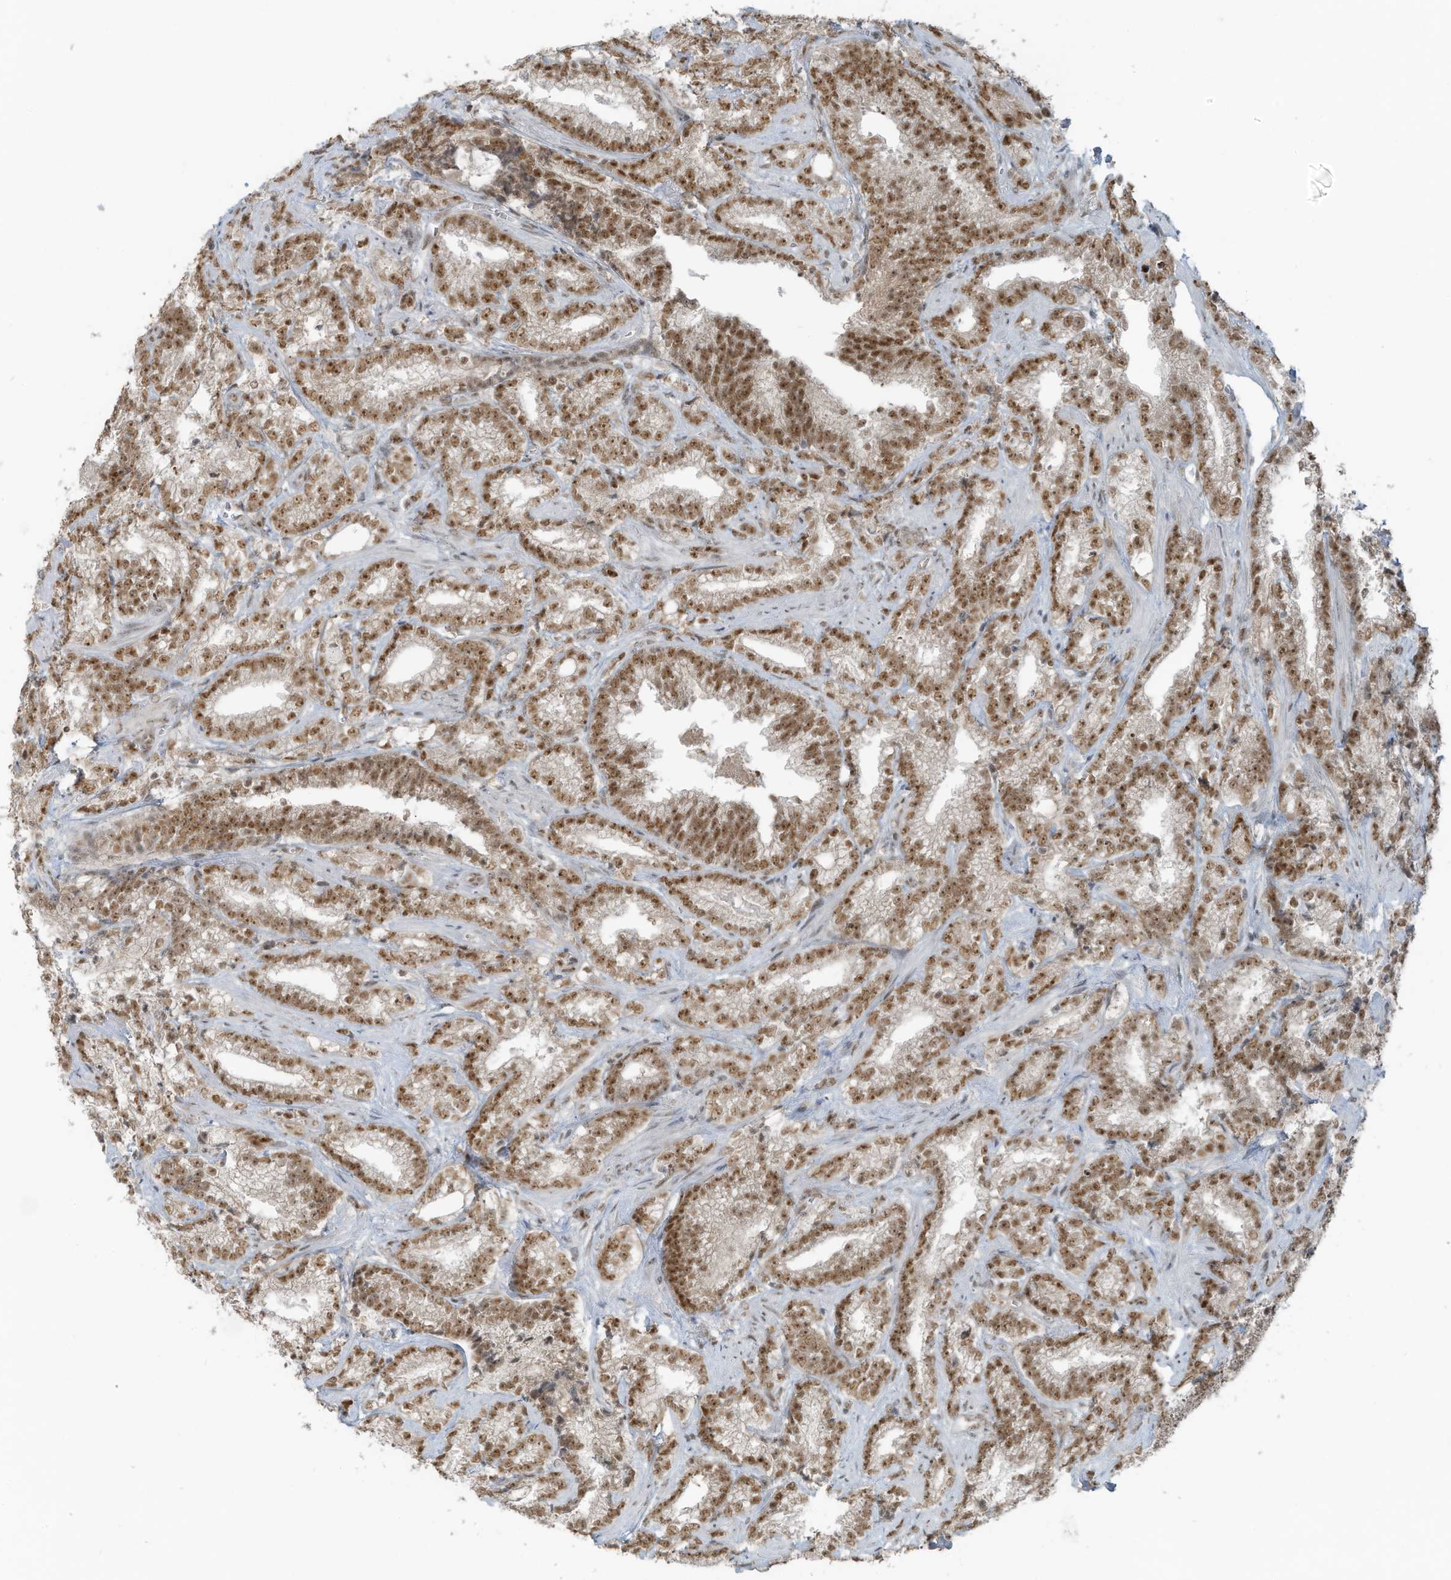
{"staining": {"intensity": "moderate", "quantity": ">75%", "location": "nuclear"}, "tissue": "prostate cancer", "cell_type": "Tumor cells", "image_type": "cancer", "snomed": [{"axis": "morphology", "description": "Adenocarcinoma, High grade"}, {"axis": "topography", "description": "Prostate and seminal vesicle, NOS"}], "caption": "About >75% of tumor cells in human prostate cancer exhibit moderate nuclear protein positivity as visualized by brown immunohistochemical staining.", "gene": "WRNIP1", "patient": {"sex": "male", "age": 67}}